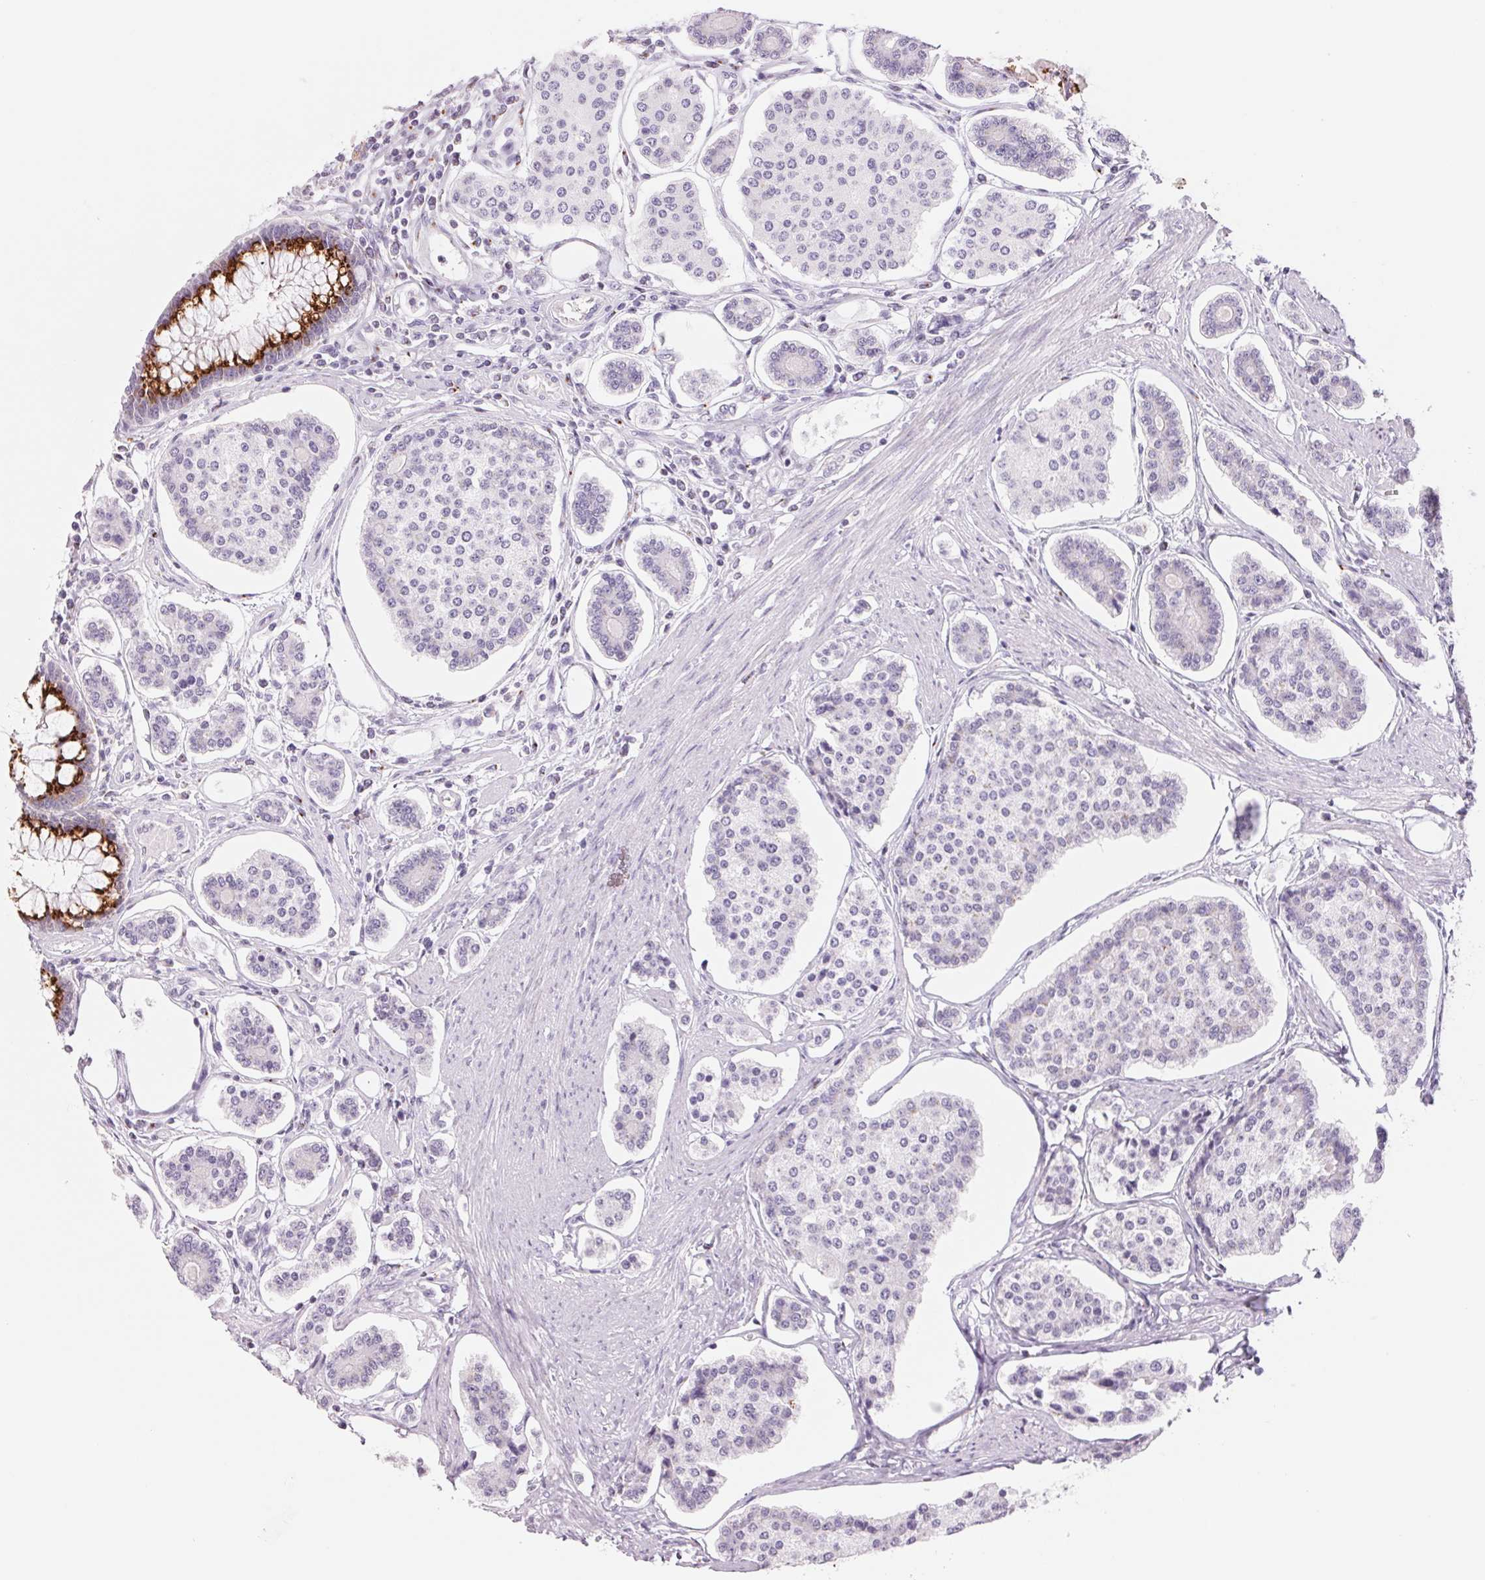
{"staining": {"intensity": "negative", "quantity": "none", "location": "none"}, "tissue": "carcinoid", "cell_type": "Tumor cells", "image_type": "cancer", "snomed": [{"axis": "morphology", "description": "Carcinoid, malignant, NOS"}, {"axis": "topography", "description": "Small intestine"}], "caption": "Immunohistochemistry (IHC) image of neoplastic tissue: carcinoid (malignant) stained with DAB (3,3'-diaminobenzidine) demonstrates no significant protein expression in tumor cells.", "gene": "GALNT7", "patient": {"sex": "female", "age": 65}}